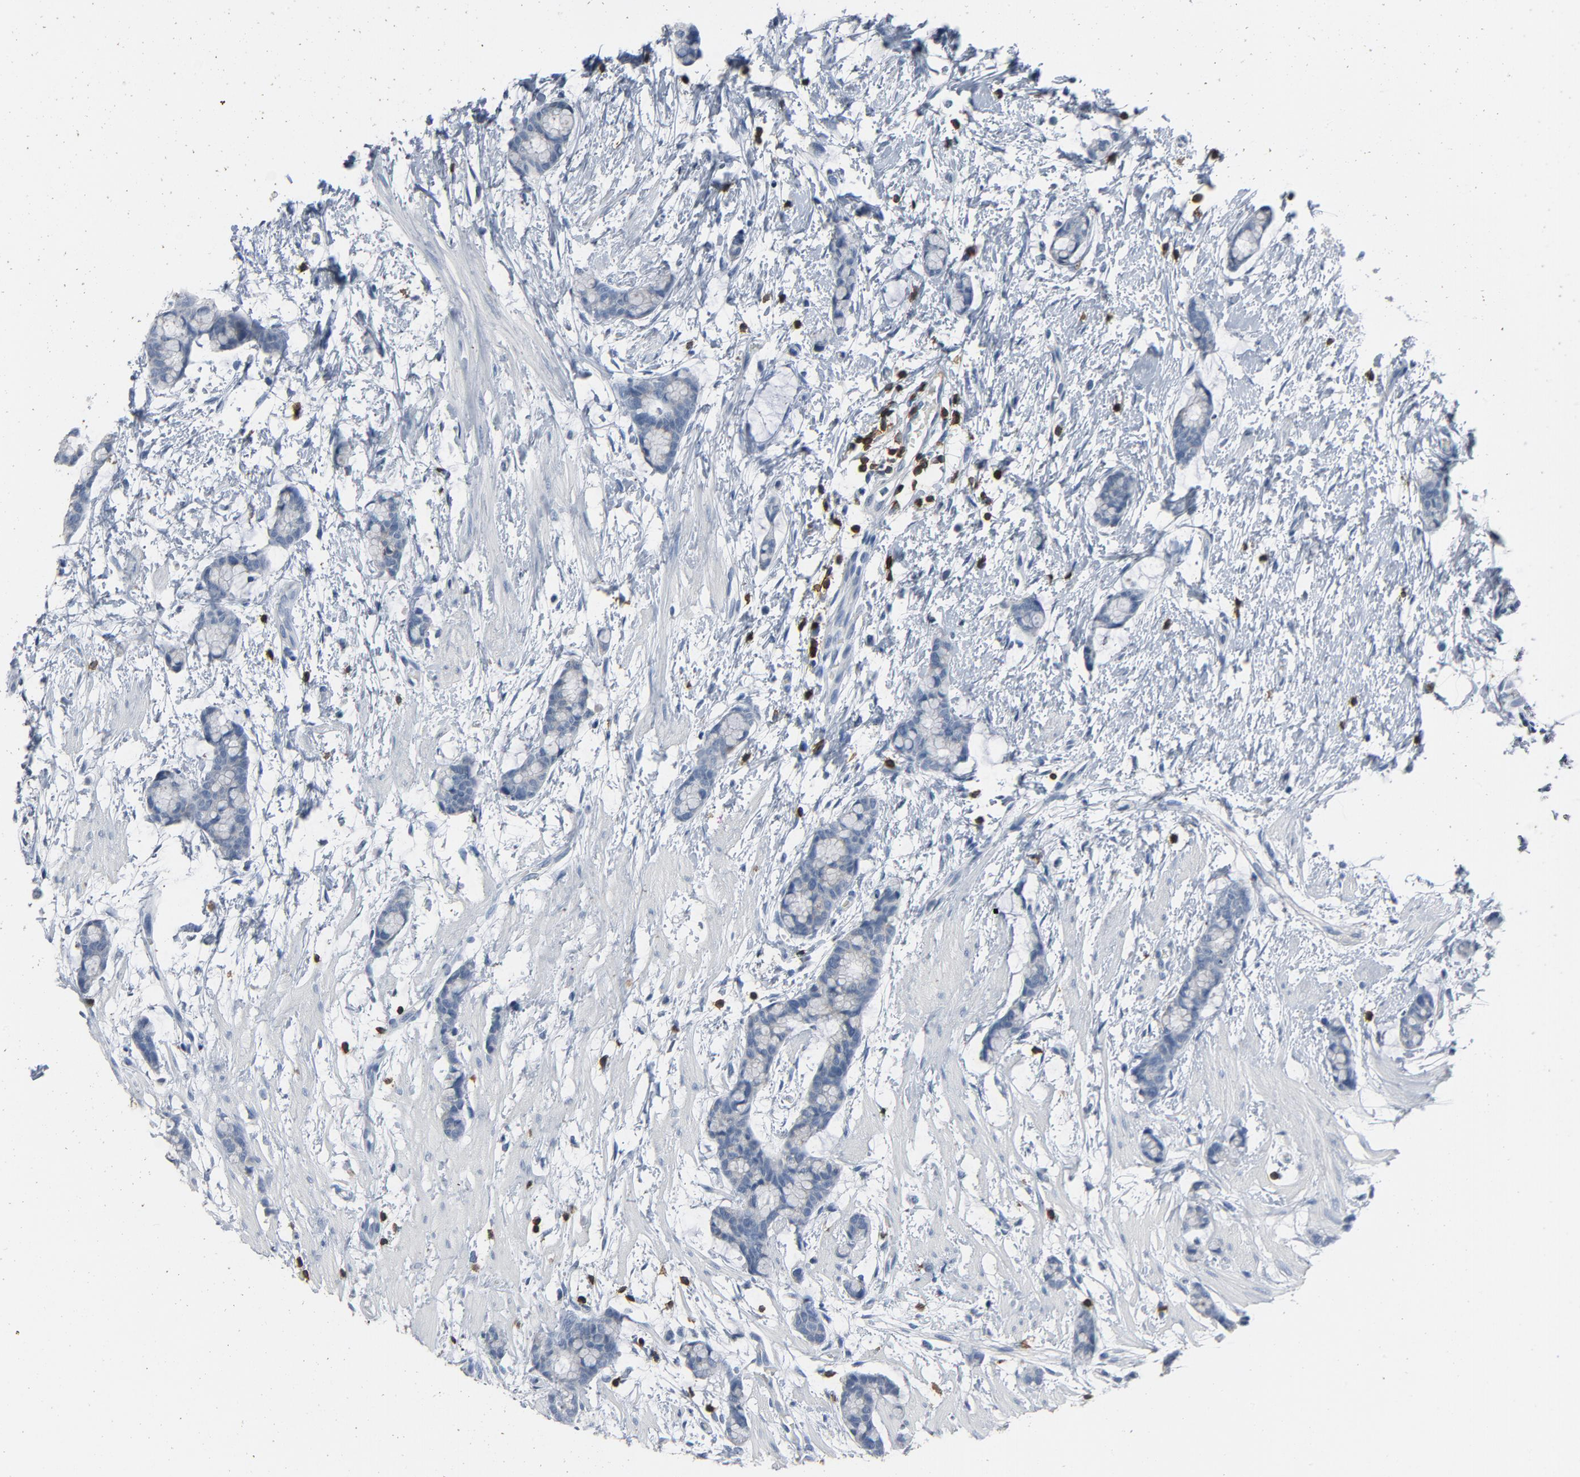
{"staining": {"intensity": "negative", "quantity": "none", "location": "none"}, "tissue": "colorectal cancer", "cell_type": "Tumor cells", "image_type": "cancer", "snomed": [{"axis": "morphology", "description": "Adenocarcinoma, NOS"}, {"axis": "topography", "description": "Colon"}], "caption": "Colorectal adenocarcinoma was stained to show a protein in brown. There is no significant positivity in tumor cells.", "gene": "LCK", "patient": {"sex": "male", "age": 14}}